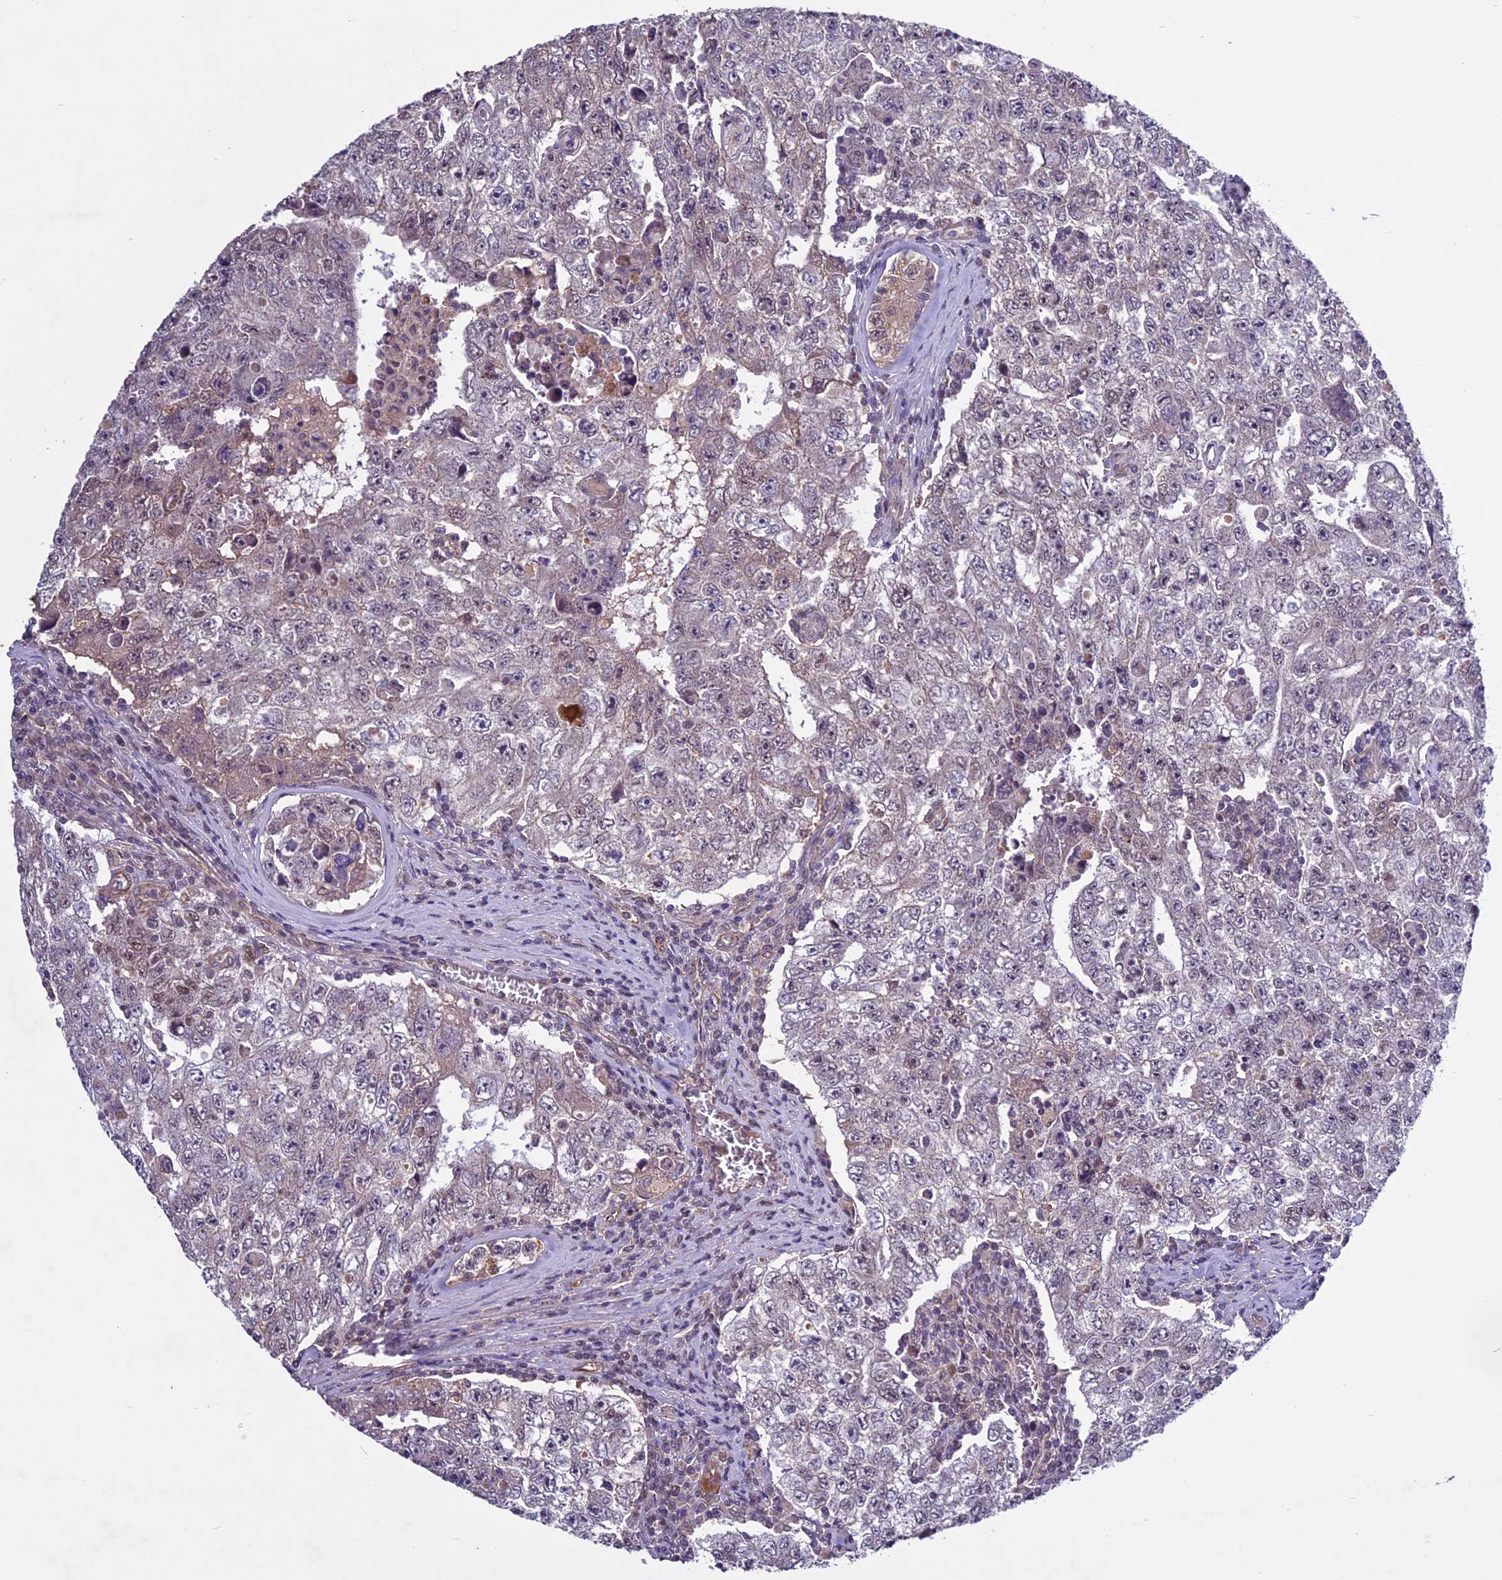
{"staining": {"intensity": "weak", "quantity": "<25%", "location": "nuclear"}, "tissue": "testis cancer", "cell_type": "Tumor cells", "image_type": "cancer", "snomed": [{"axis": "morphology", "description": "Carcinoma, Embryonal, NOS"}, {"axis": "topography", "description": "Testis"}], "caption": "Immunohistochemistry histopathology image of neoplastic tissue: human embryonal carcinoma (testis) stained with DAB reveals no significant protein expression in tumor cells.", "gene": "C3orf70", "patient": {"sex": "male", "age": 17}}